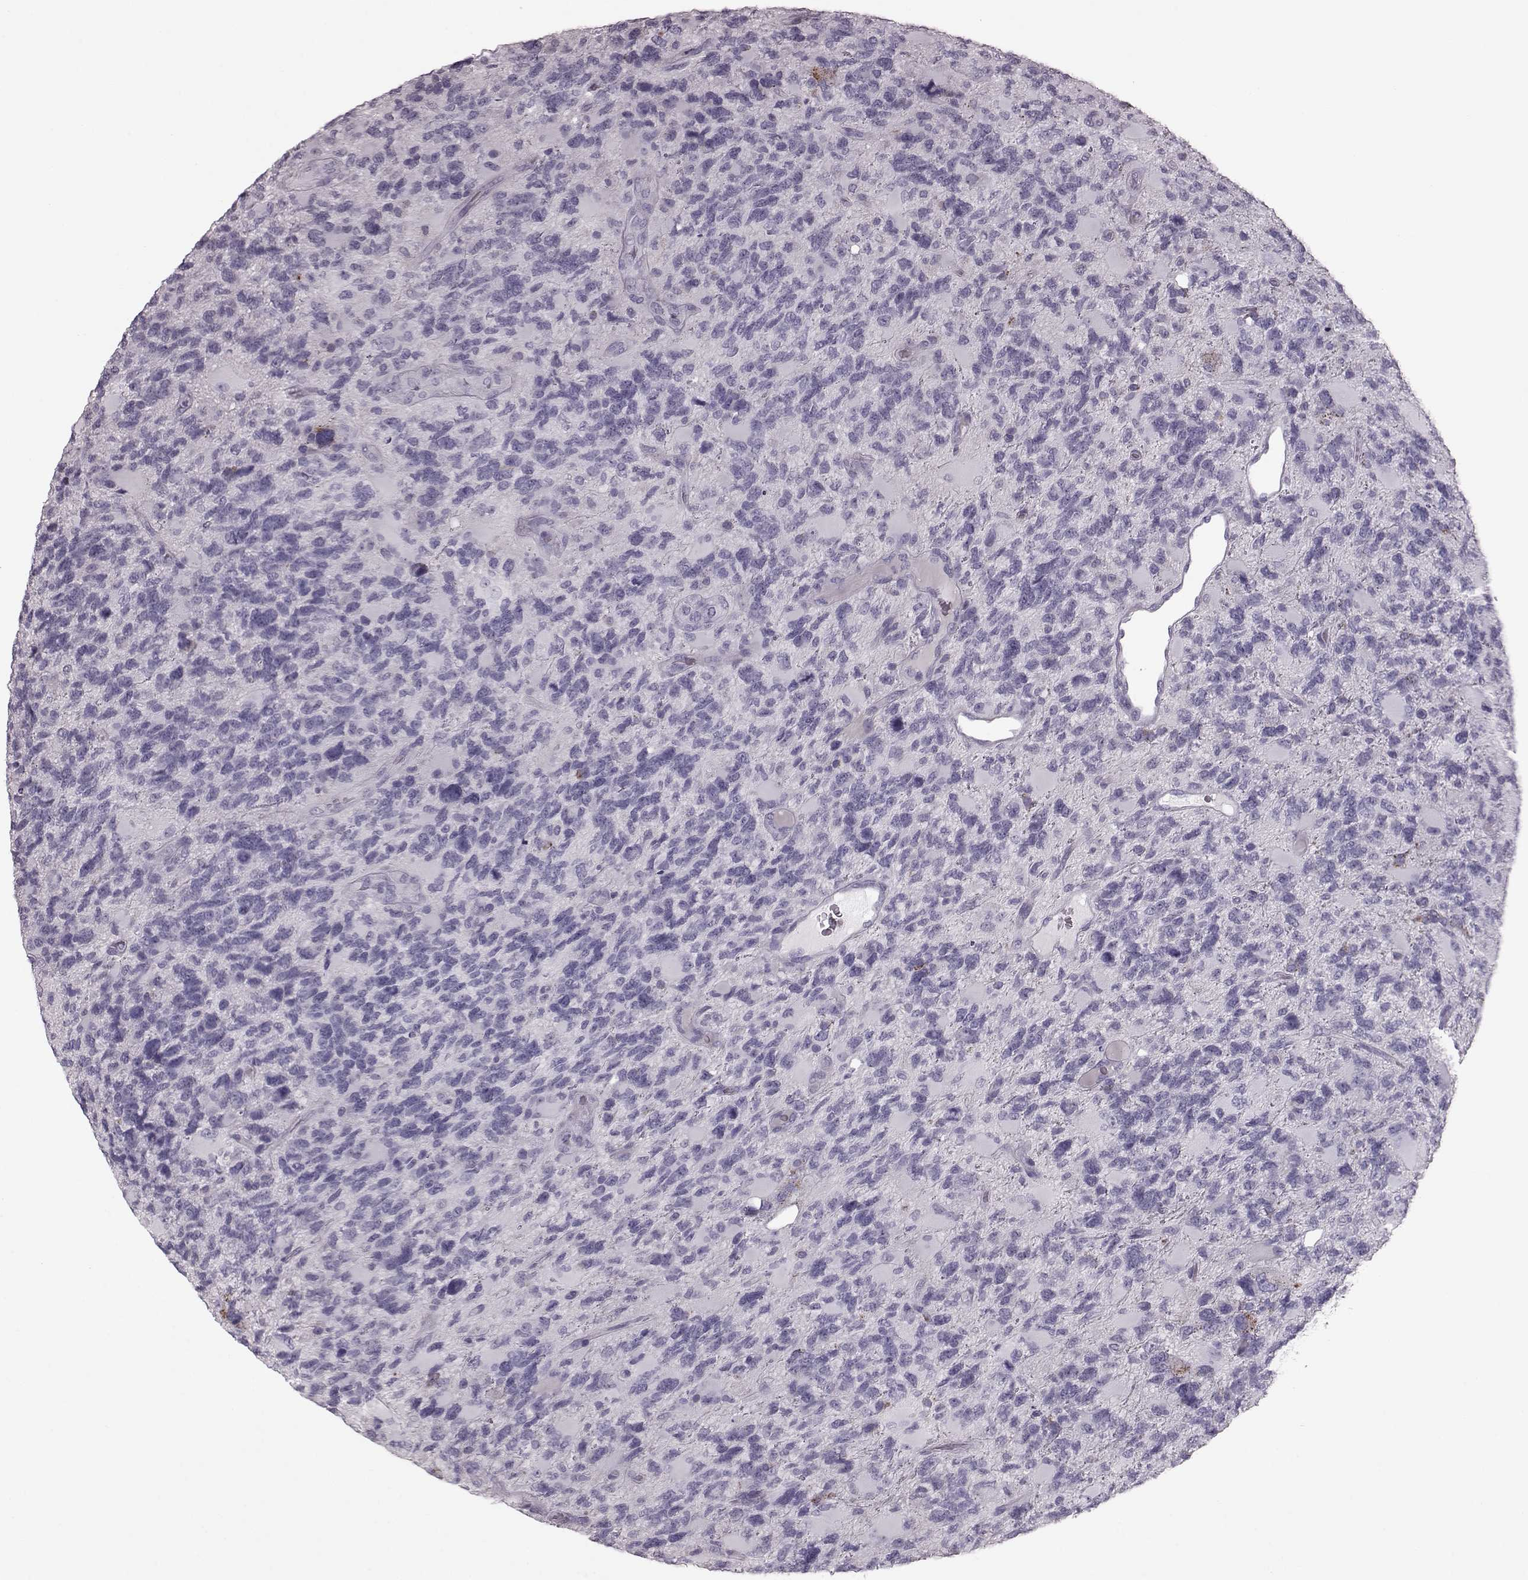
{"staining": {"intensity": "negative", "quantity": "none", "location": "none"}, "tissue": "glioma", "cell_type": "Tumor cells", "image_type": "cancer", "snomed": [{"axis": "morphology", "description": "Glioma, malignant, High grade"}, {"axis": "topography", "description": "Brain"}], "caption": "Immunohistochemical staining of glioma reveals no significant positivity in tumor cells. (DAB (3,3'-diaminobenzidine) immunohistochemistry (IHC) visualized using brightfield microscopy, high magnification).", "gene": "CRYBA2", "patient": {"sex": "female", "age": 71}}